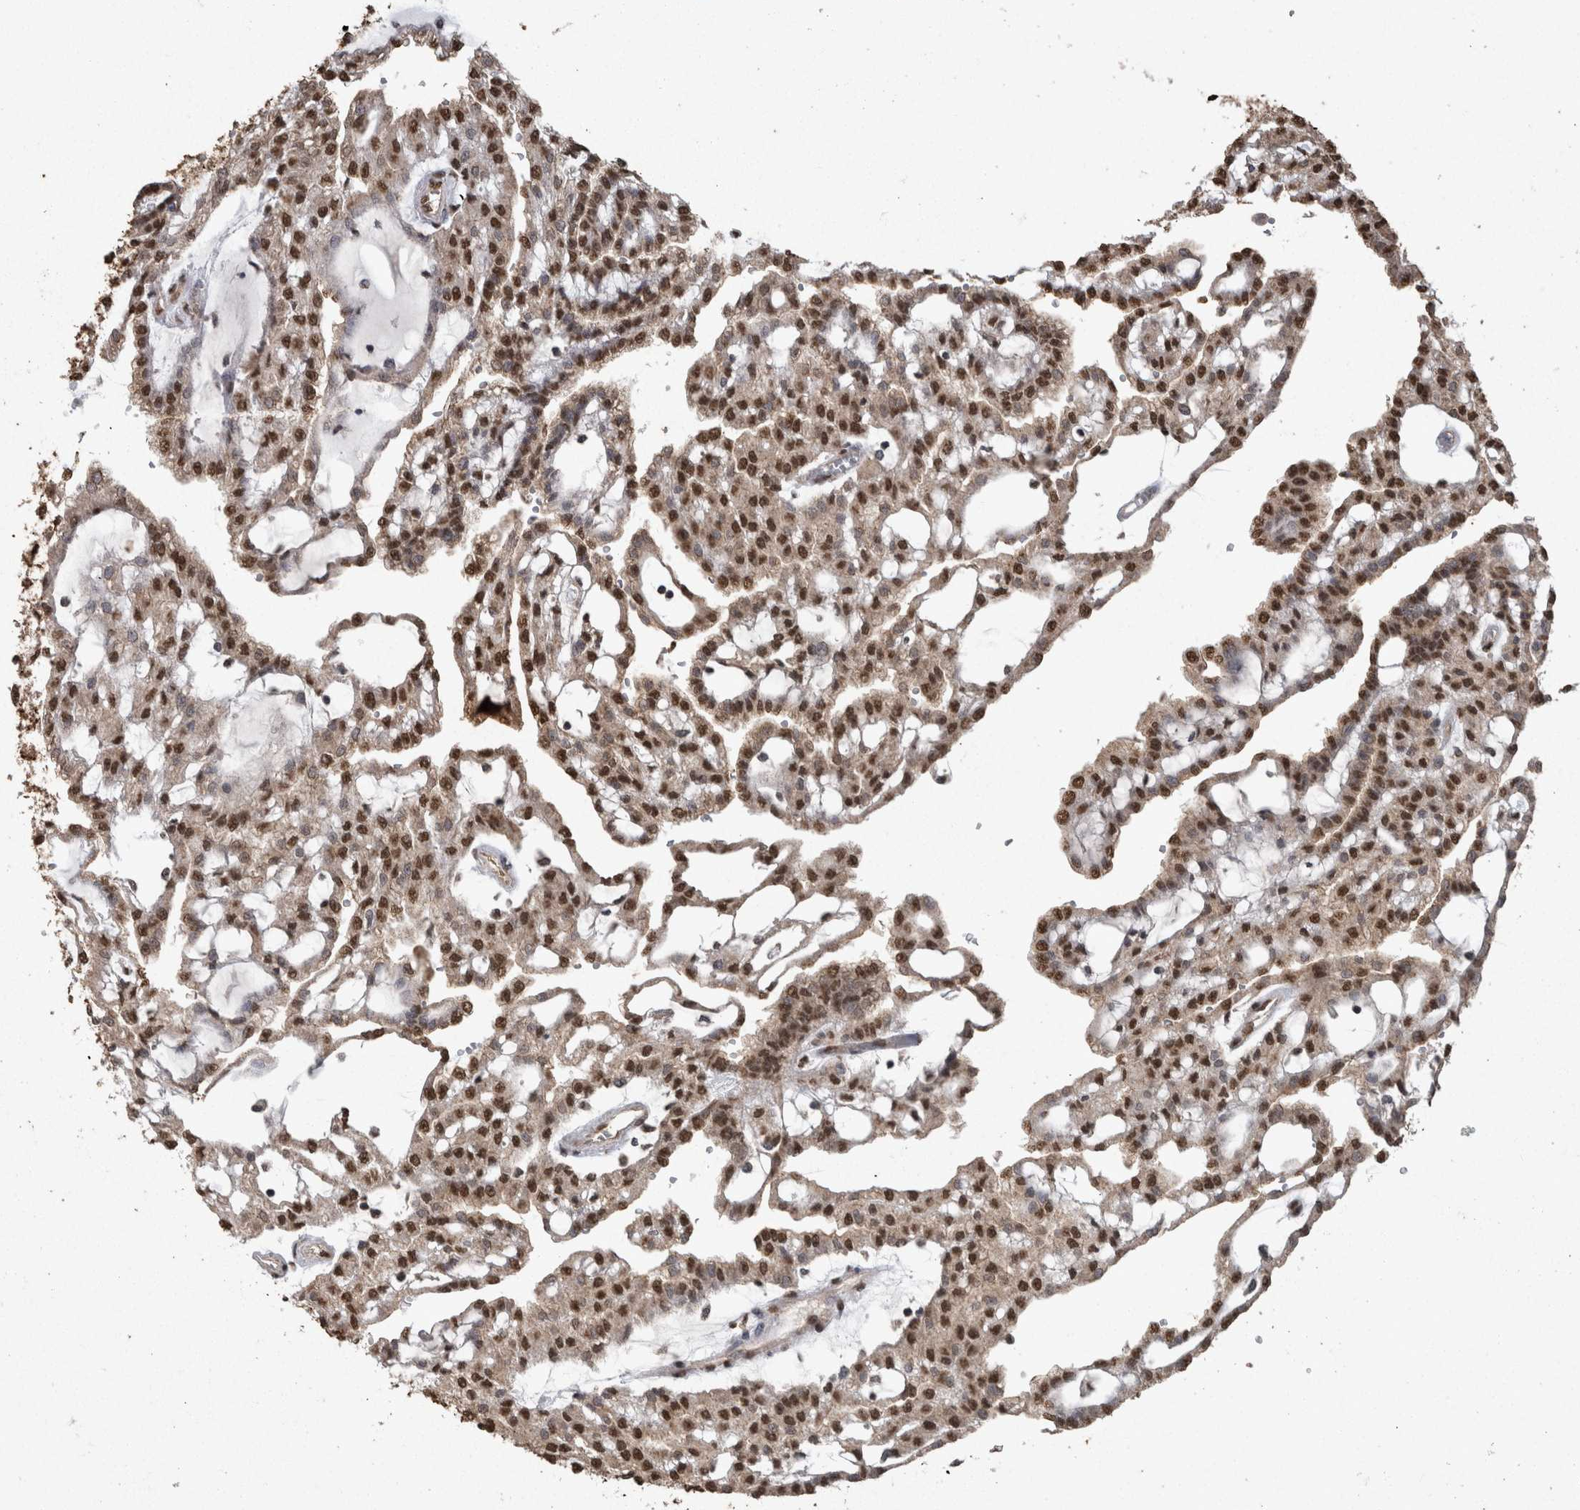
{"staining": {"intensity": "strong", "quantity": ">75%", "location": "cytoplasmic/membranous,nuclear"}, "tissue": "renal cancer", "cell_type": "Tumor cells", "image_type": "cancer", "snomed": [{"axis": "morphology", "description": "Adenocarcinoma, NOS"}, {"axis": "topography", "description": "Kidney"}], "caption": "Human adenocarcinoma (renal) stained for a protein (brown) exhibits strong cytoplasmic/membranous and nuclear positive positivity in approximately >75% of tumor cells.", "gene": "SMAD7", "patient": {"sex": "male", "age": 63}}